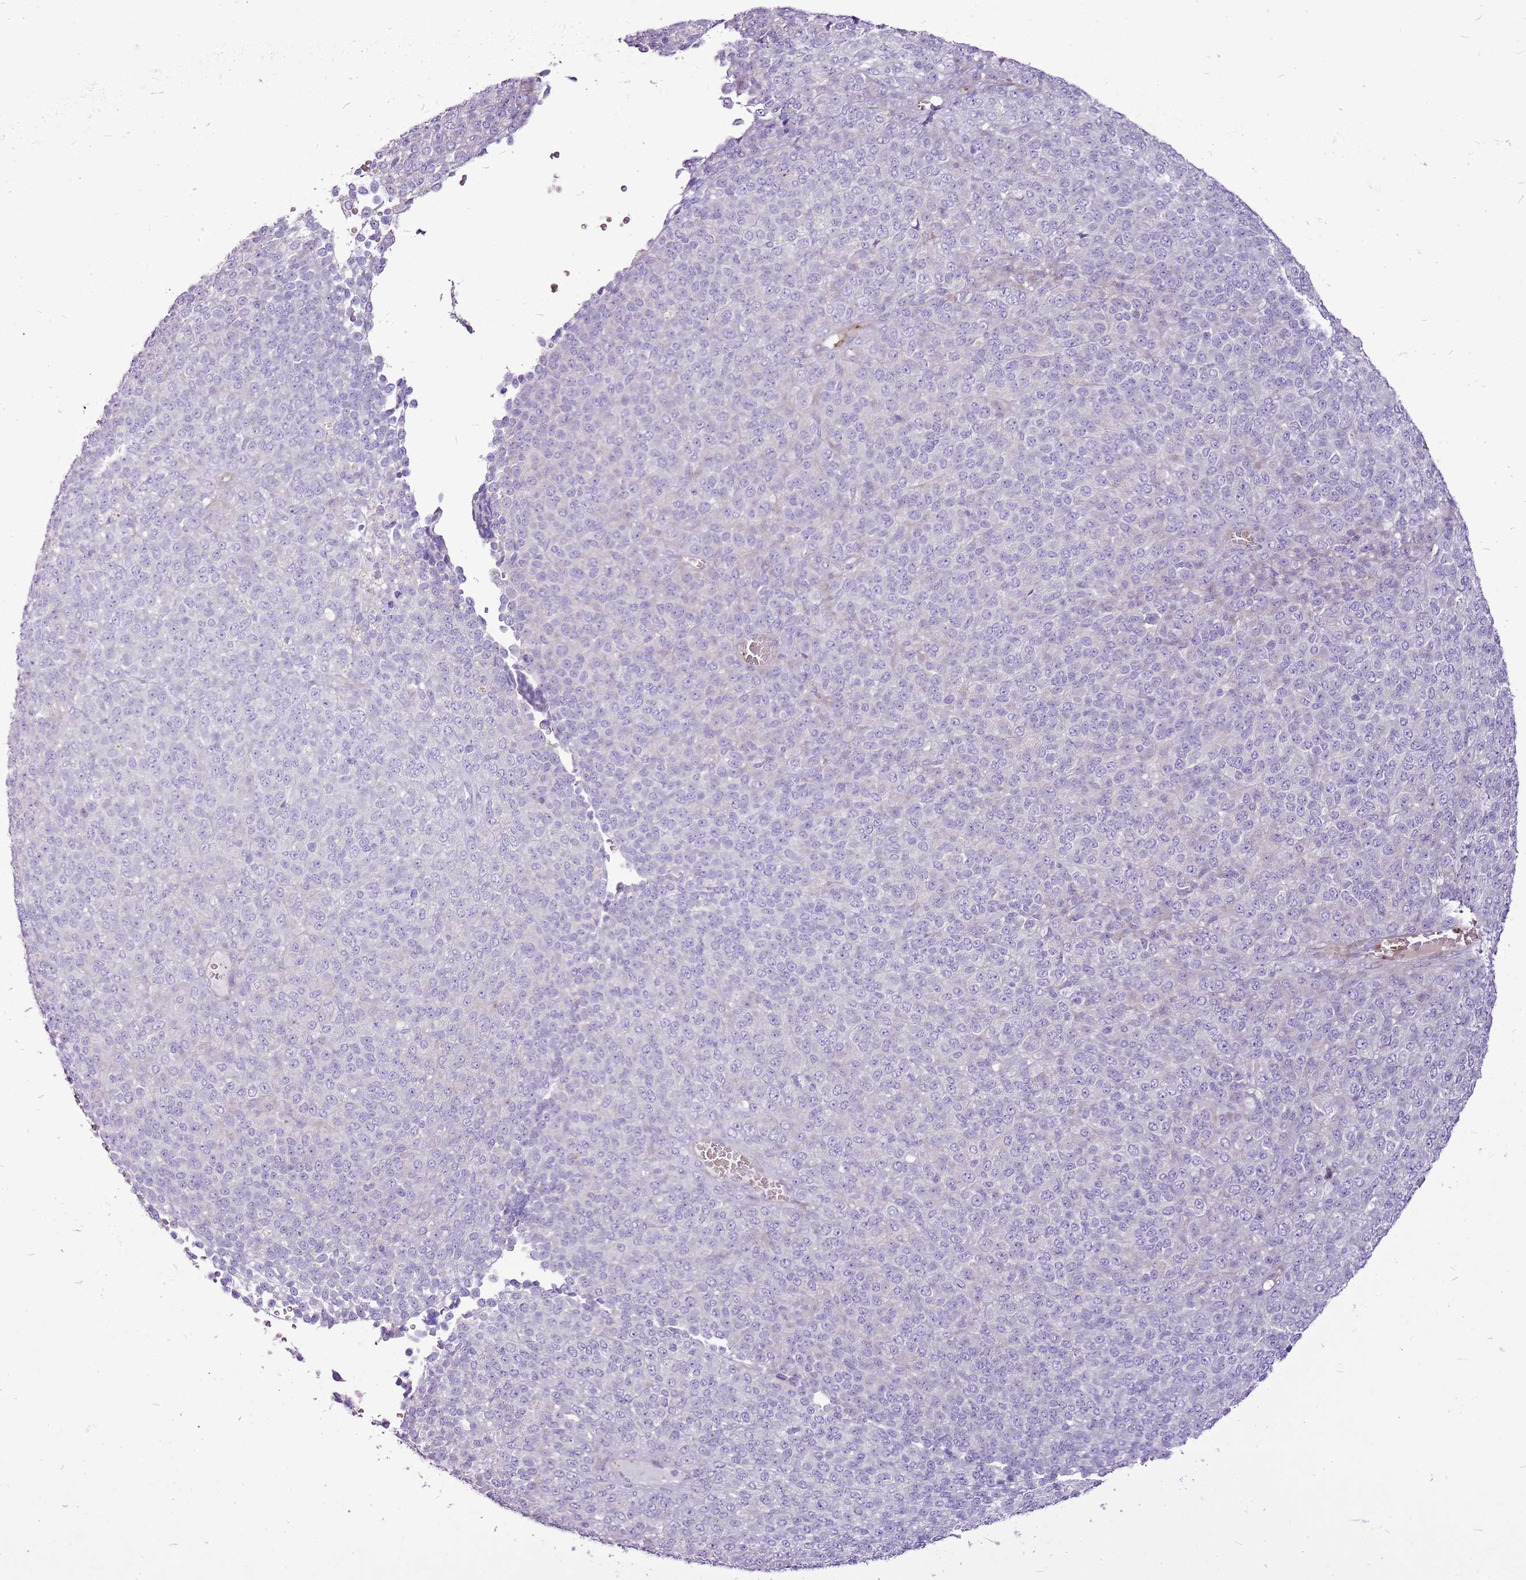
{"staining": {"intensity": "negative", "quantity": "none", "location": "none"}, "tissue": "melanoma", "cell_type": "Tumor cells", "image_type": "cancer", "snomed": [{"axis": "morphology", "description": "Malignant melanoma, Metastatic site"}, {"axis": "topography", "description": "Brain"}], "caption": "The immunohistochemistry (IHC) histopathology image has no significant staining in tumor cells of melanoma tissue. (Brightfield microscopy of DAB (3,3'-diaminobenzidine) IHC at high magnification).", "gene": "CHAC2", "patient": {"sex": "female", "age": 56}}